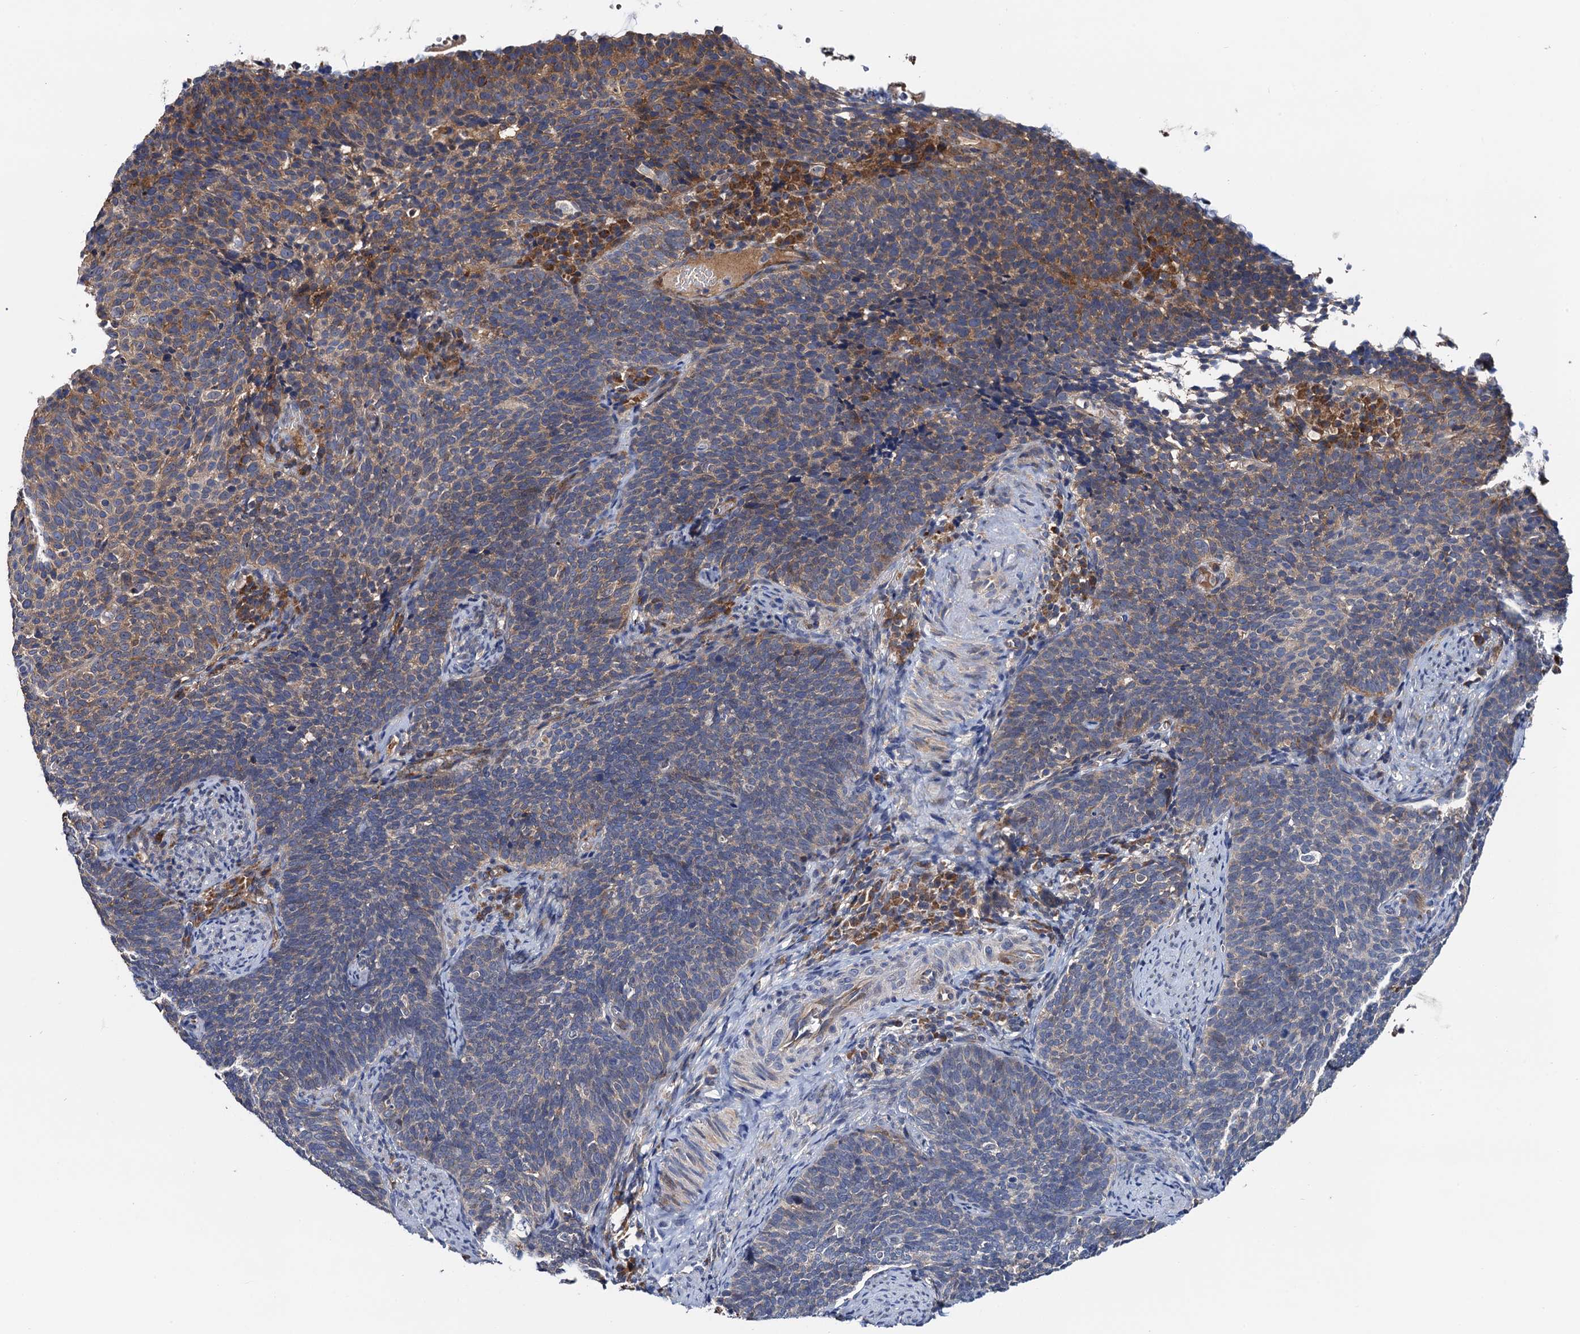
{"staining": {"intensity": "weak", "quantity": "25%-75%", "location": "cytoplasmic/membranous"}, "tissue": "cervical cancer", "cell_type": "Tumor cells", "image_type": "cancer", "snomed": [{"axis": "morphology", "description": "Normal tissue, NOS"}, {"axis": "morphology", "description": "Squamous cell carcinoma, NOS"}, {"axis": "topography", "description": "Cervix"}], "caption": "This is a micrograph of immunohistochemistry (IHC) staining of cervical cancer (squamous cell carcinoma), which shows weak positivity in the cytoplasmic/membranous of tumor cells.", "gene": "TRMT112", "patient": {"sex": "female", "age": 39}}